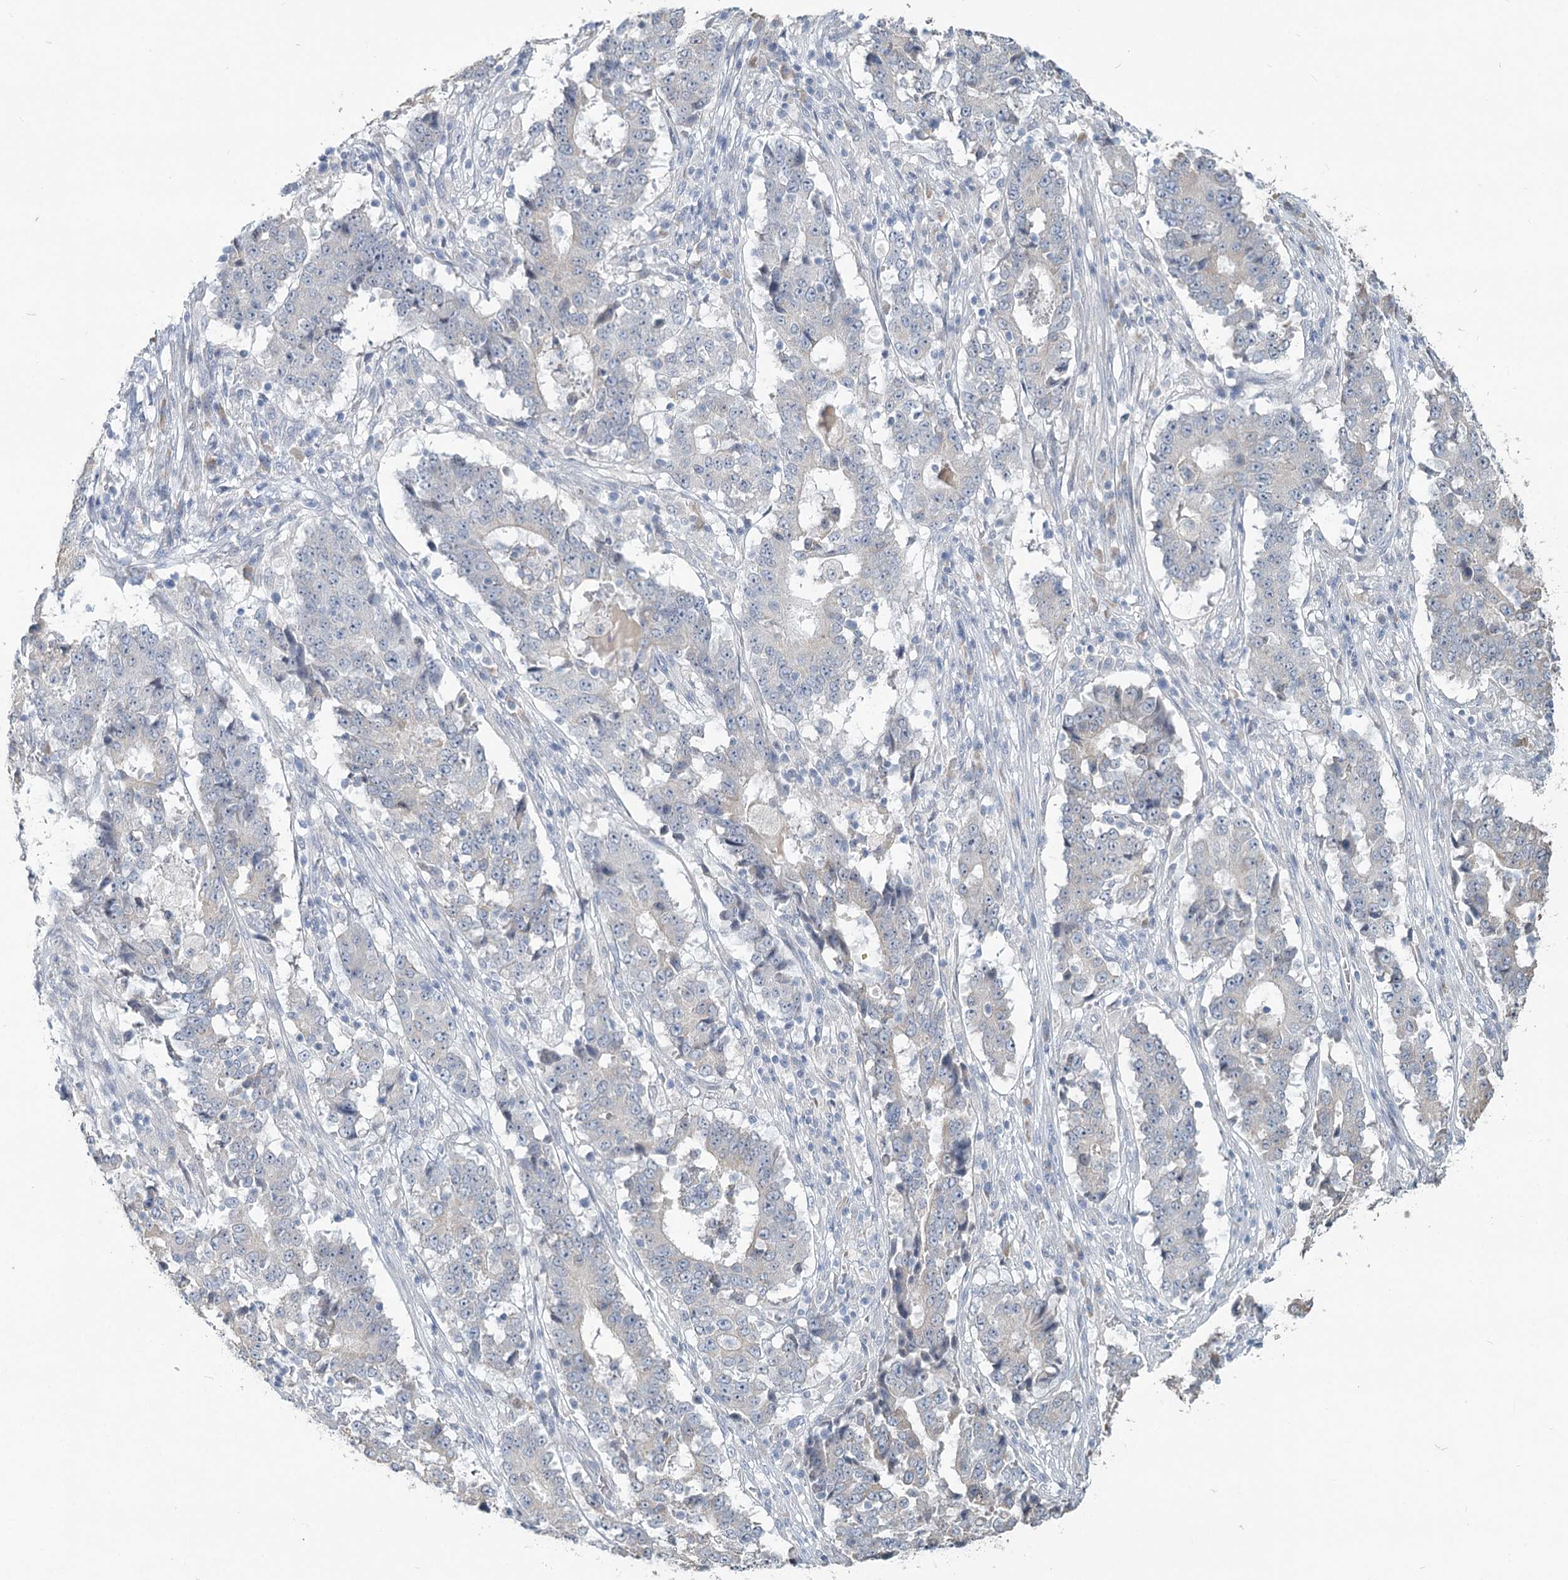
{"staining": {"intensity": "weak", "quantity": "<25%", "location": "cytoplasmic/membranous"}, "tissue": "stomach cancer", "cell_type": "Tumor cells", "image_type": "cancer", "snomed": [{"axis": "morphology", "description": "Adenocarcinoma, NOS"}, {"axis": "topography", "description": "Stomach"}], "caption": "IHC of human stomach adenocarcinoma reveals no expression in tumor cells. The staining was performed using DAB (3,3'-diaminobenzidine) to visualize the protein expression in brown, while the nuclei were stained in blue with hematoxylin (Magnification: 20x).", "gene": "SLC9A3", "patient": {"sex": "male", "age": 59}}